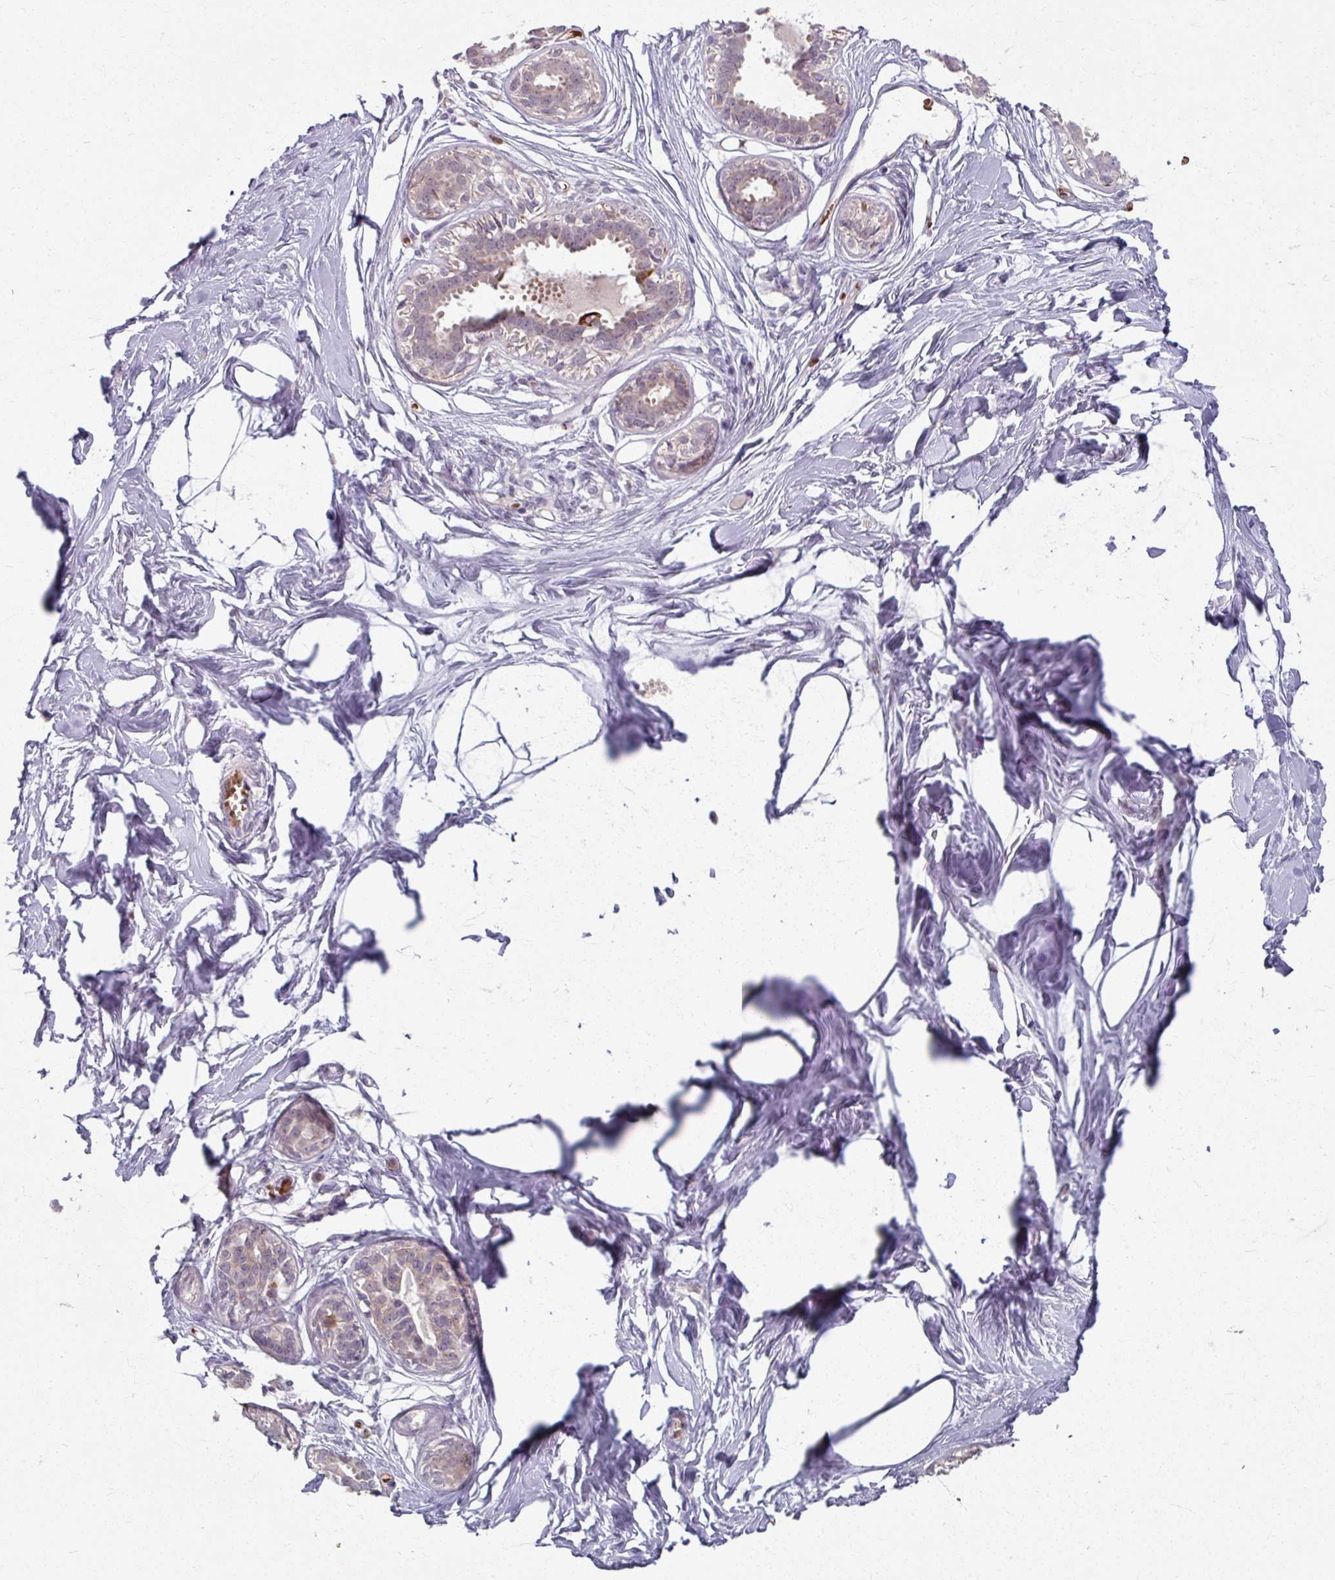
{"staining": {"intensity": "negative", "quantity": "none", "location": "none"}, "tissue": "breast", "cell_type": "Adipocytes", "image_type": "normal", "snomed": [{"axis": "morphology", "description": "Normal tissue, NOS"}, {"axis": "topography", "description": "Breast"}], "caption": "The histopathology image shows no significant positivity in adipocytes of breast. Nuclei are stained in blue.", "gene": "KMT5C", "patient": {"sex": "female", "age": 45}}